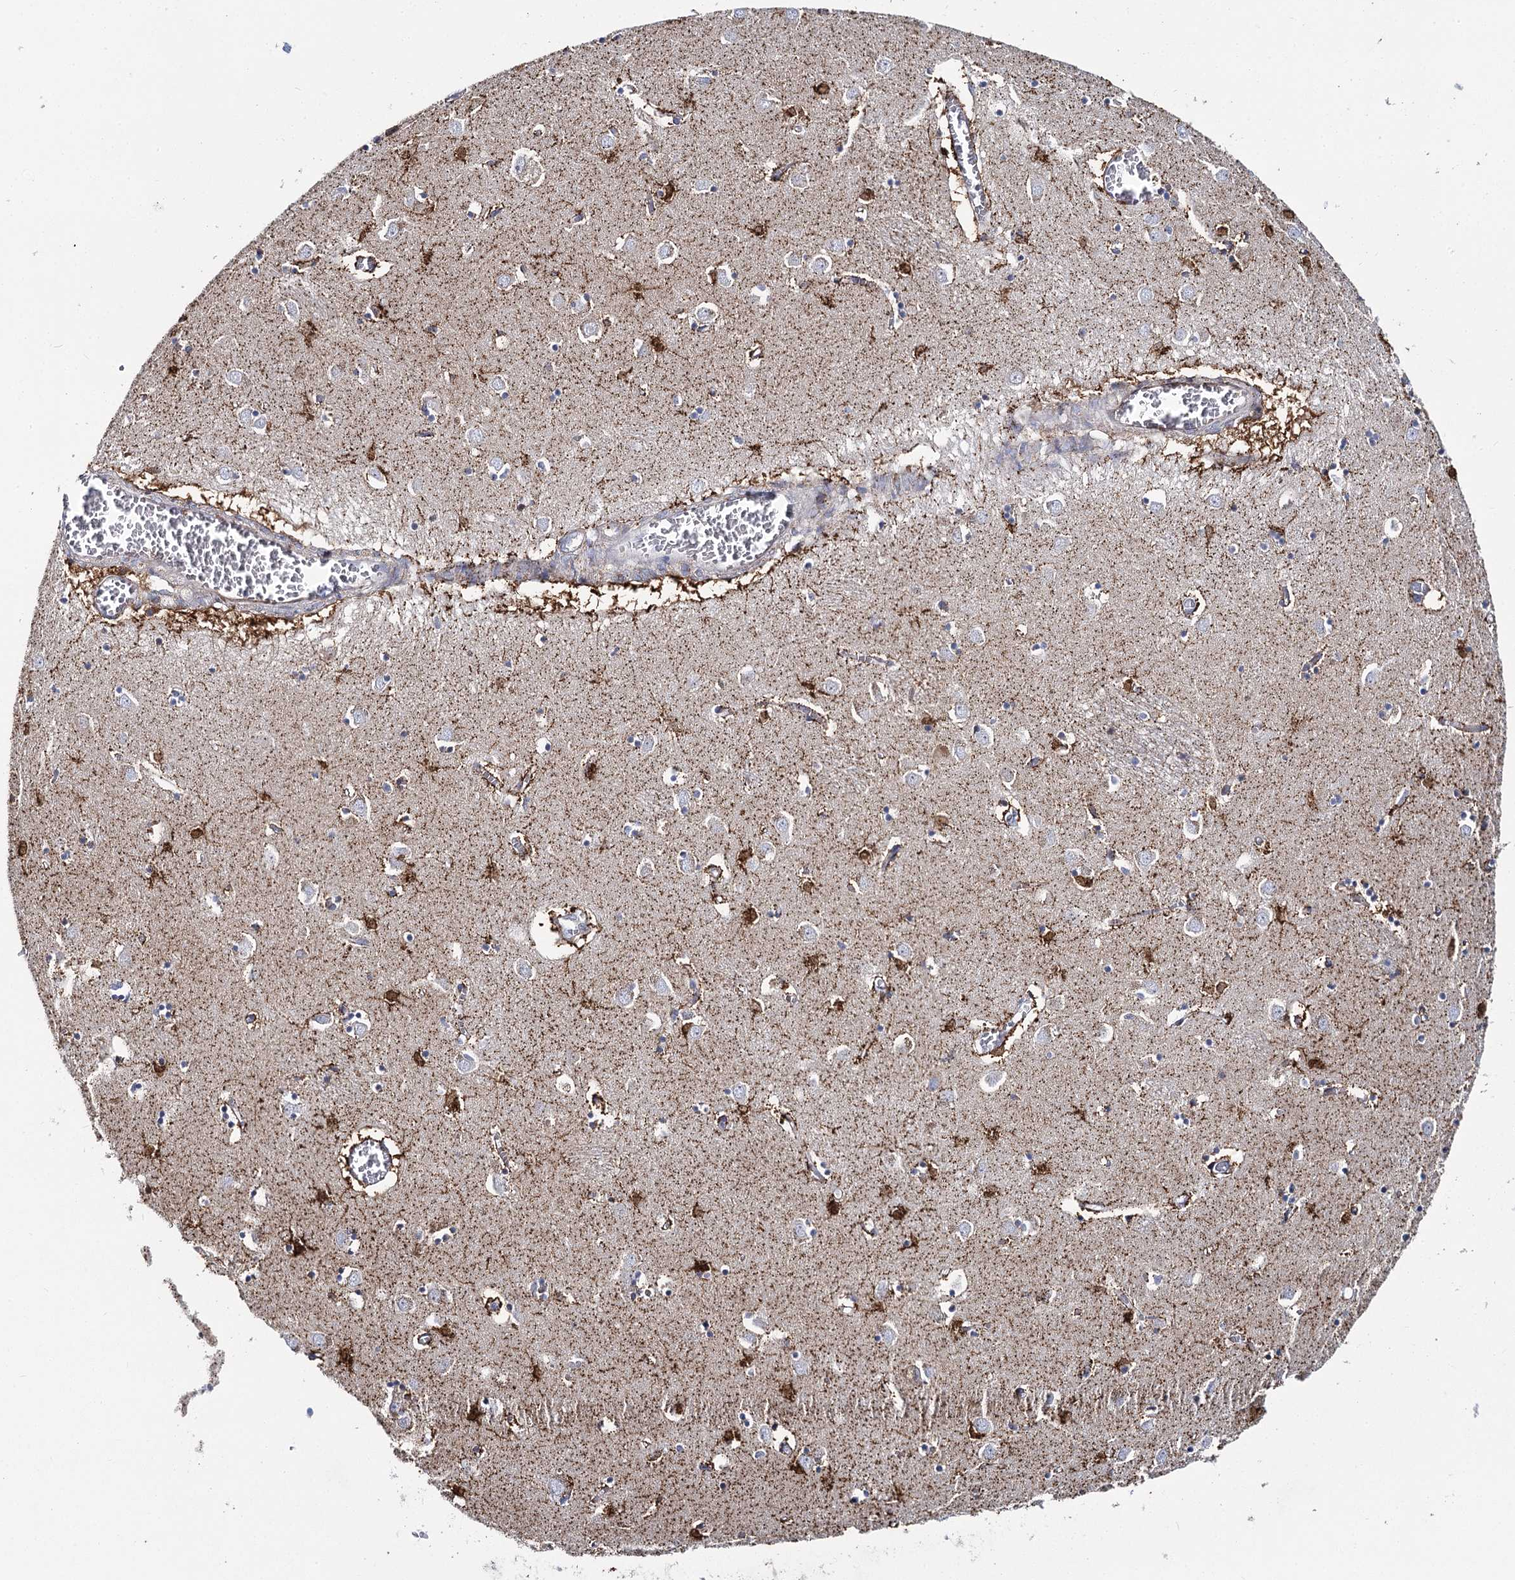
{"staining": {"intensity": "strong", "quantity": "25%-75%", "location": "cytoplasmic/membranous"}, "tissue": "caudate", "cell_type": "Glial cells", "image_type": "normal", "snomed": [{"axis": "morphology", "description": "Normal tissue, NOS"}, {"axis": "topography", "description": "Lateral ventricle wall"}], "caption": "Benign caudate demonstrates strong cytoplasmic/membranous staining in about 25%-75% of glial cells, visualized by immunohistochemistry. Immunohistochemistry (ihc) stains the protein of interest in brown and the nuclei are stained blue.", "gene": "THUMPD3", "patient": {"sex": "male", "age": 70}}